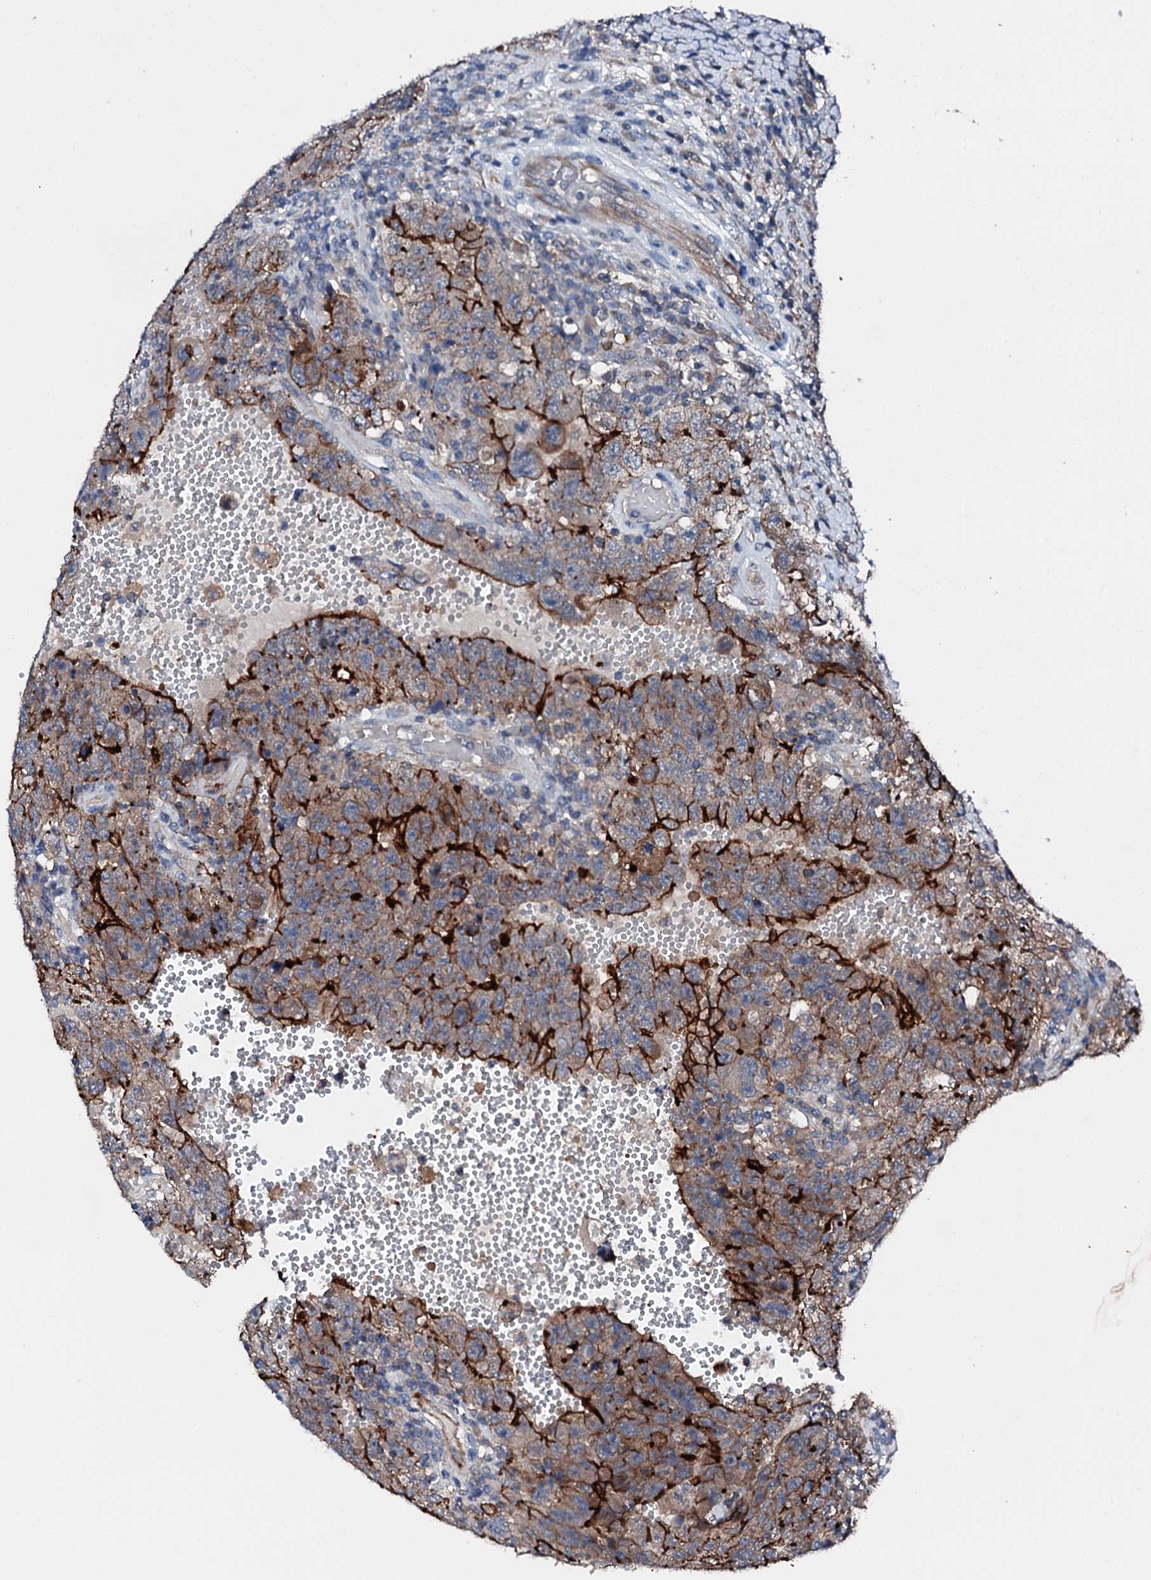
{"staining": {"intensity": "strong", "quantity": "25%-75%", "location": "cytoplasmic/membranous"}, "tissue": "testis cancer", "cell_type": "Tumor cells", "image_type": "cancer", "snomed": [{"axis": "morphology", "description": "Carcinoma, Embryonal, NOS"}, {"axis": "topography", "description": "Testis"}], "caption": "The photomicrograph displays a brown stain indicating the presence of a protein in the cytoplasmic/membranous of tumor cells in testis cancer (embryonal carcinoma).", "gene": "FGD4", "patient": {"sex": "male", "age": 26}}